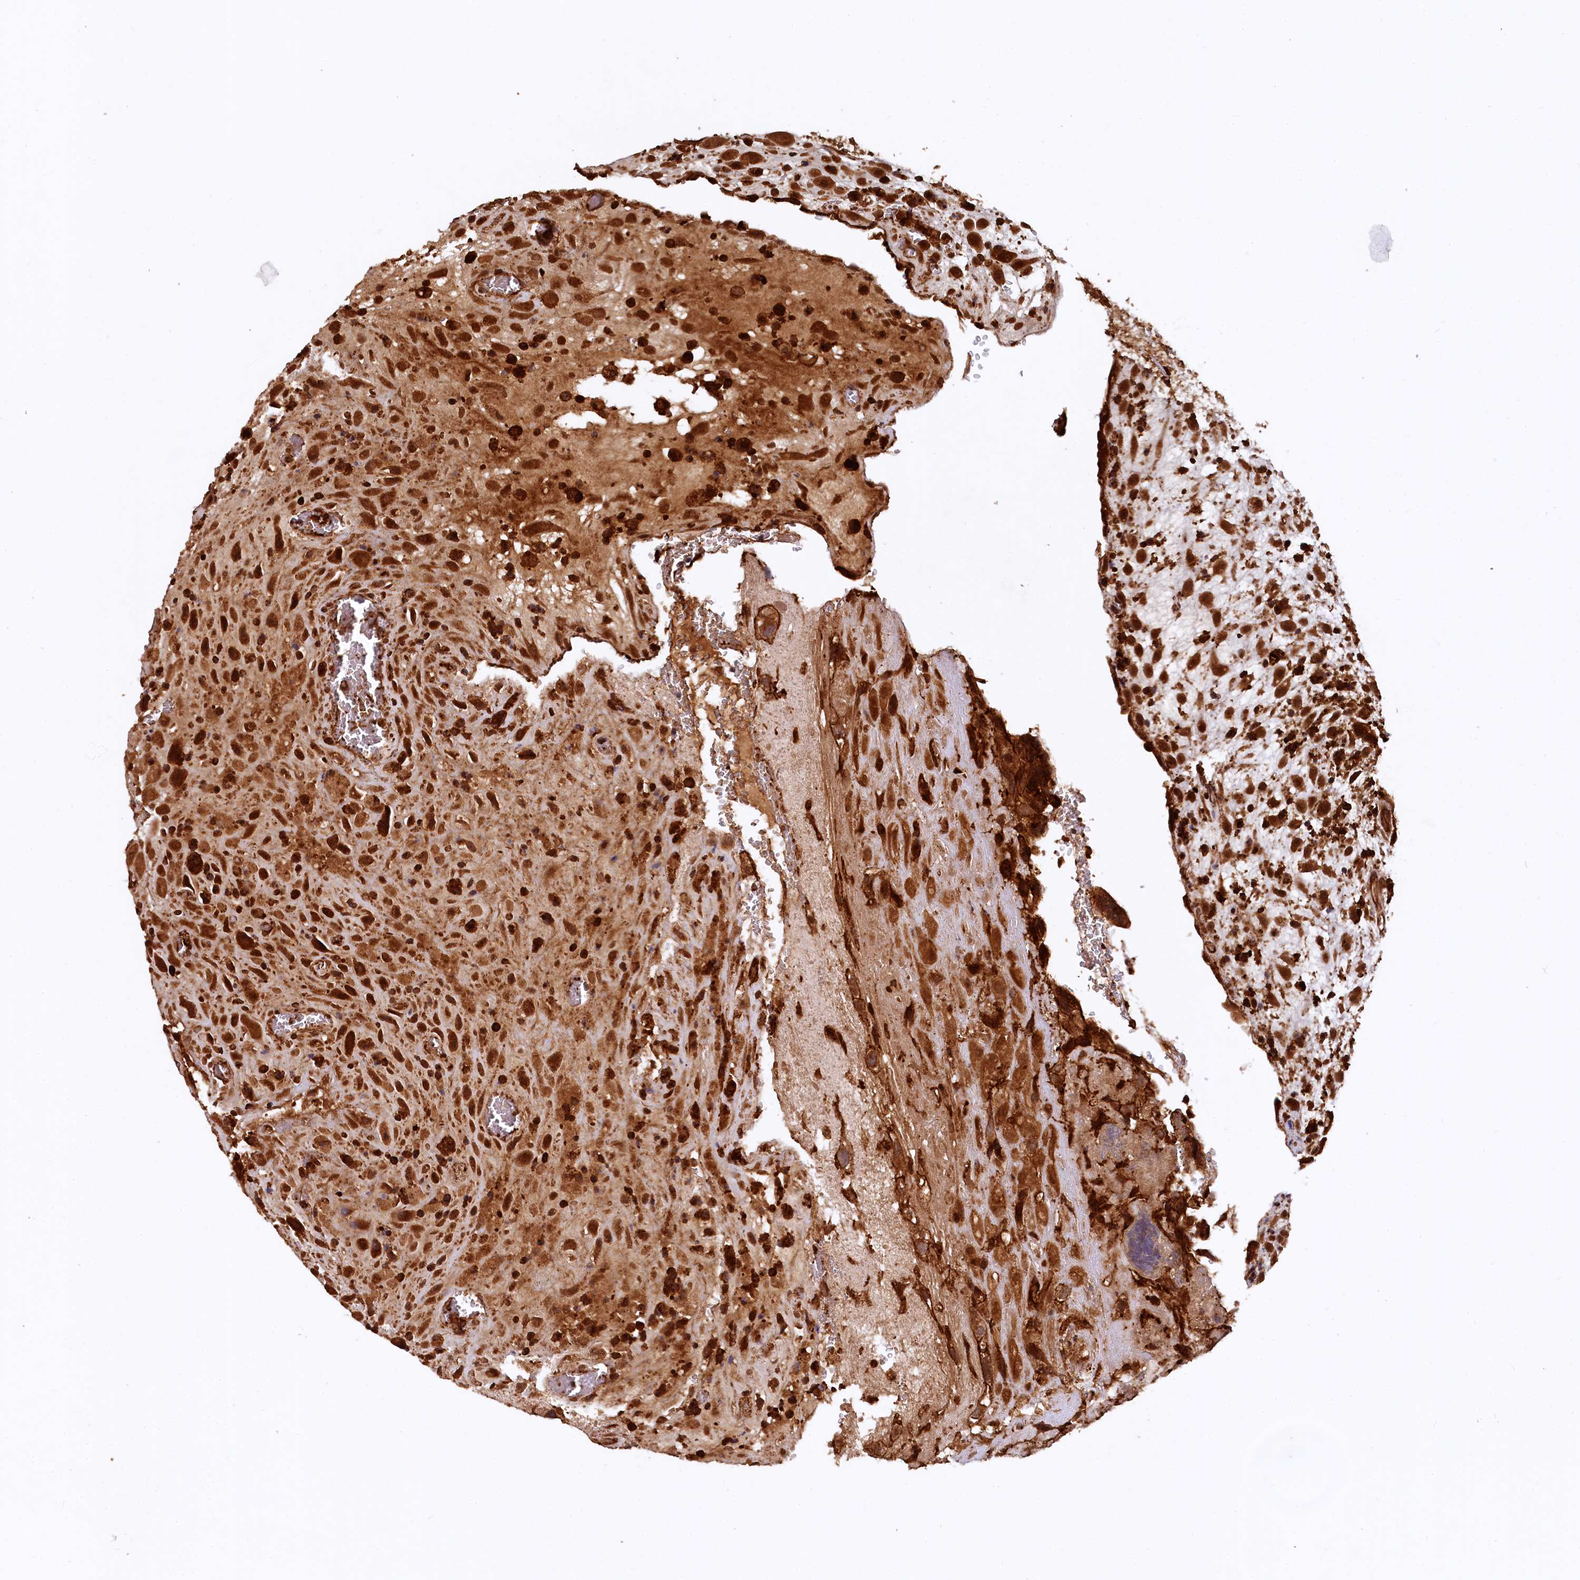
{"staining": {"intensity": "strong", "quantity": ">75%", "location": "cytoplasmic/membranous,nuclear"}, "tissue": "placenta", "cell_type": "Decidual cells", "image_type": "normal", "snomed": [{"axis": "morphology", "description": "Normal tissue, NOS"}, {"axis": "topography", "description": "Placenta"}], "caption": "Brown immunohistochemical staining in normal placenta displays strong cytoplasmic/membranous,nuclear expression in approximately >75% of decidual cells.", "gene": "STUB1", "patient": {"sex": "female", "age": 35}}